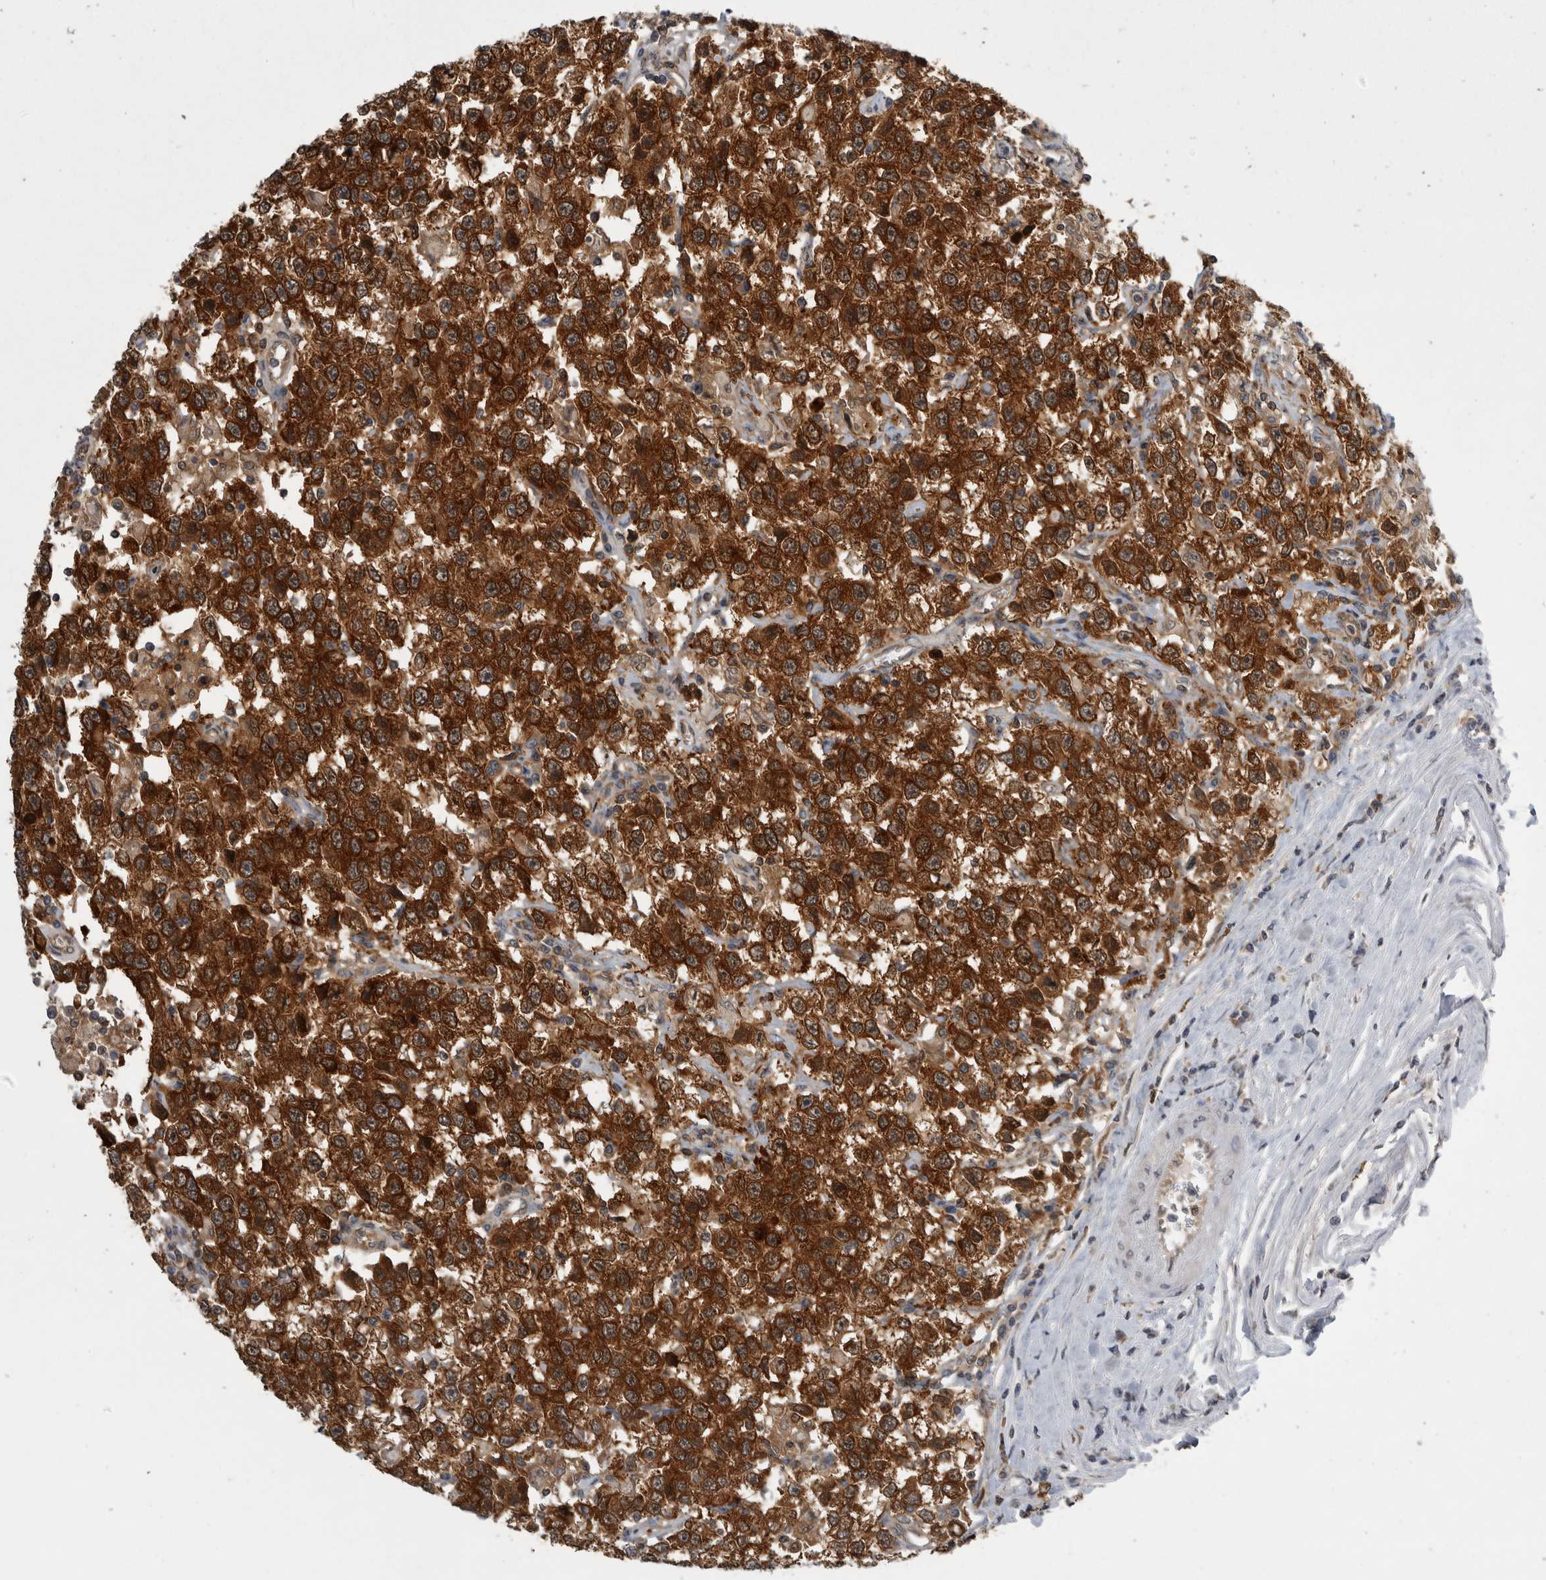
{"staining": {"intensity": "strong", "quantity": ">75%", "location": "cytoplasmic/membranous"}, "tissue": "testis cancer", "cell_type": "Tumor cells", "image_type": "cancer", "snomed": [{"axis": "morphology", "description": "Seminoma, NOS"}, {"axis": "topography", "description": "Testis"}], "caption": "Human testis seminoma stained with a protein marker shows strong staining in tumor cells.", "gene": "CACYBP", "patient": {"sex": "male", "age": 41}}